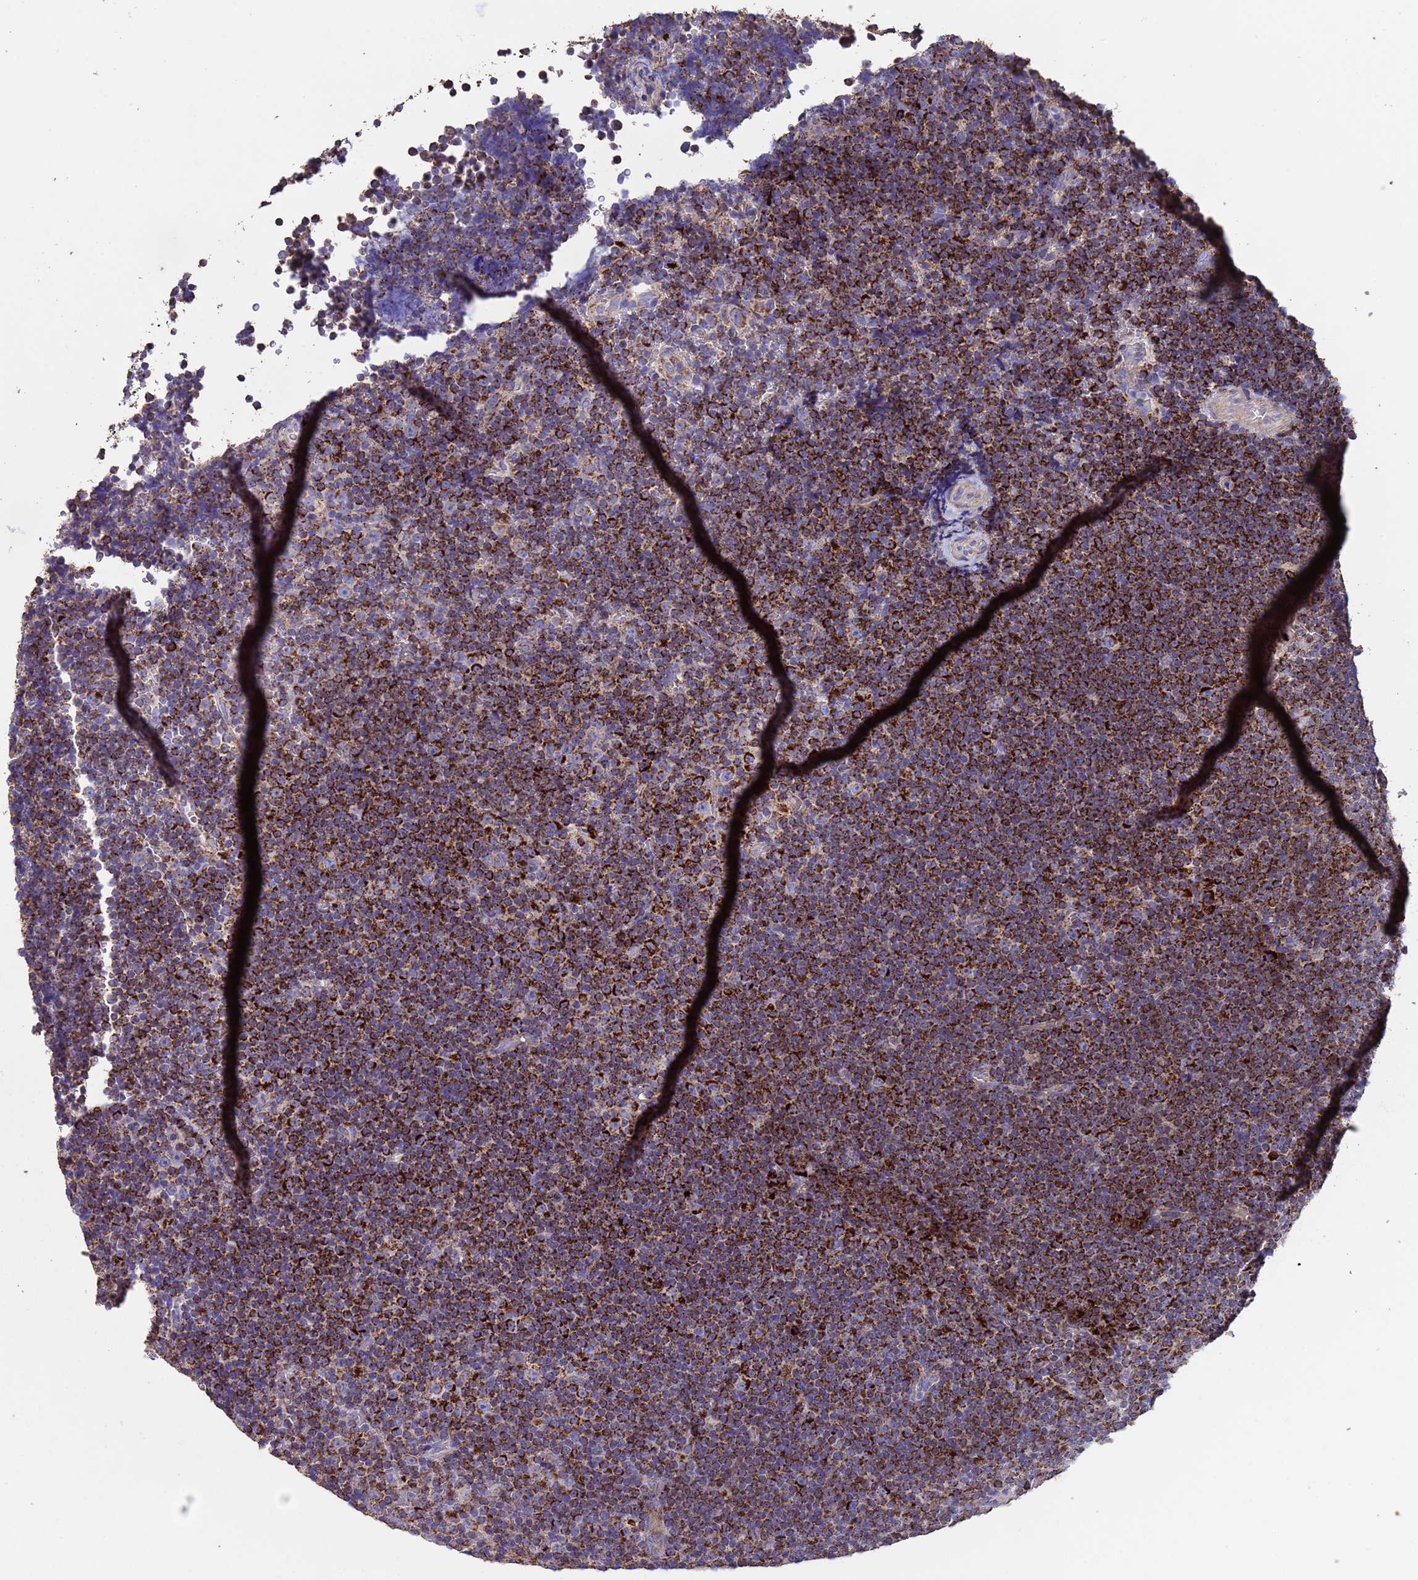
{"staining": {"intensity": "strong", "quantity": ">75%", "location": "cytoplasmic/membranous"}, "tissue": "lymphoma", "cell_type": "Tumor cells", "image_type": "cancer", "snomed": [{"axis": "morphology", "description": "Malignant lymphoma, non-Hodgkin's type, Low grade"}, {"axis": "topography", "description": "Lymph node"}], "caption": "The photomicrograph reveals immunohistochemical staining of malignant lymphoma, non-Hodgkin's type (low-grade). There is strong cytoplasmic/membranous staining is present in about >75% of tumor cells.", "gene": "ZNFX1", "patient": {"sex": "female", "age": 67}}